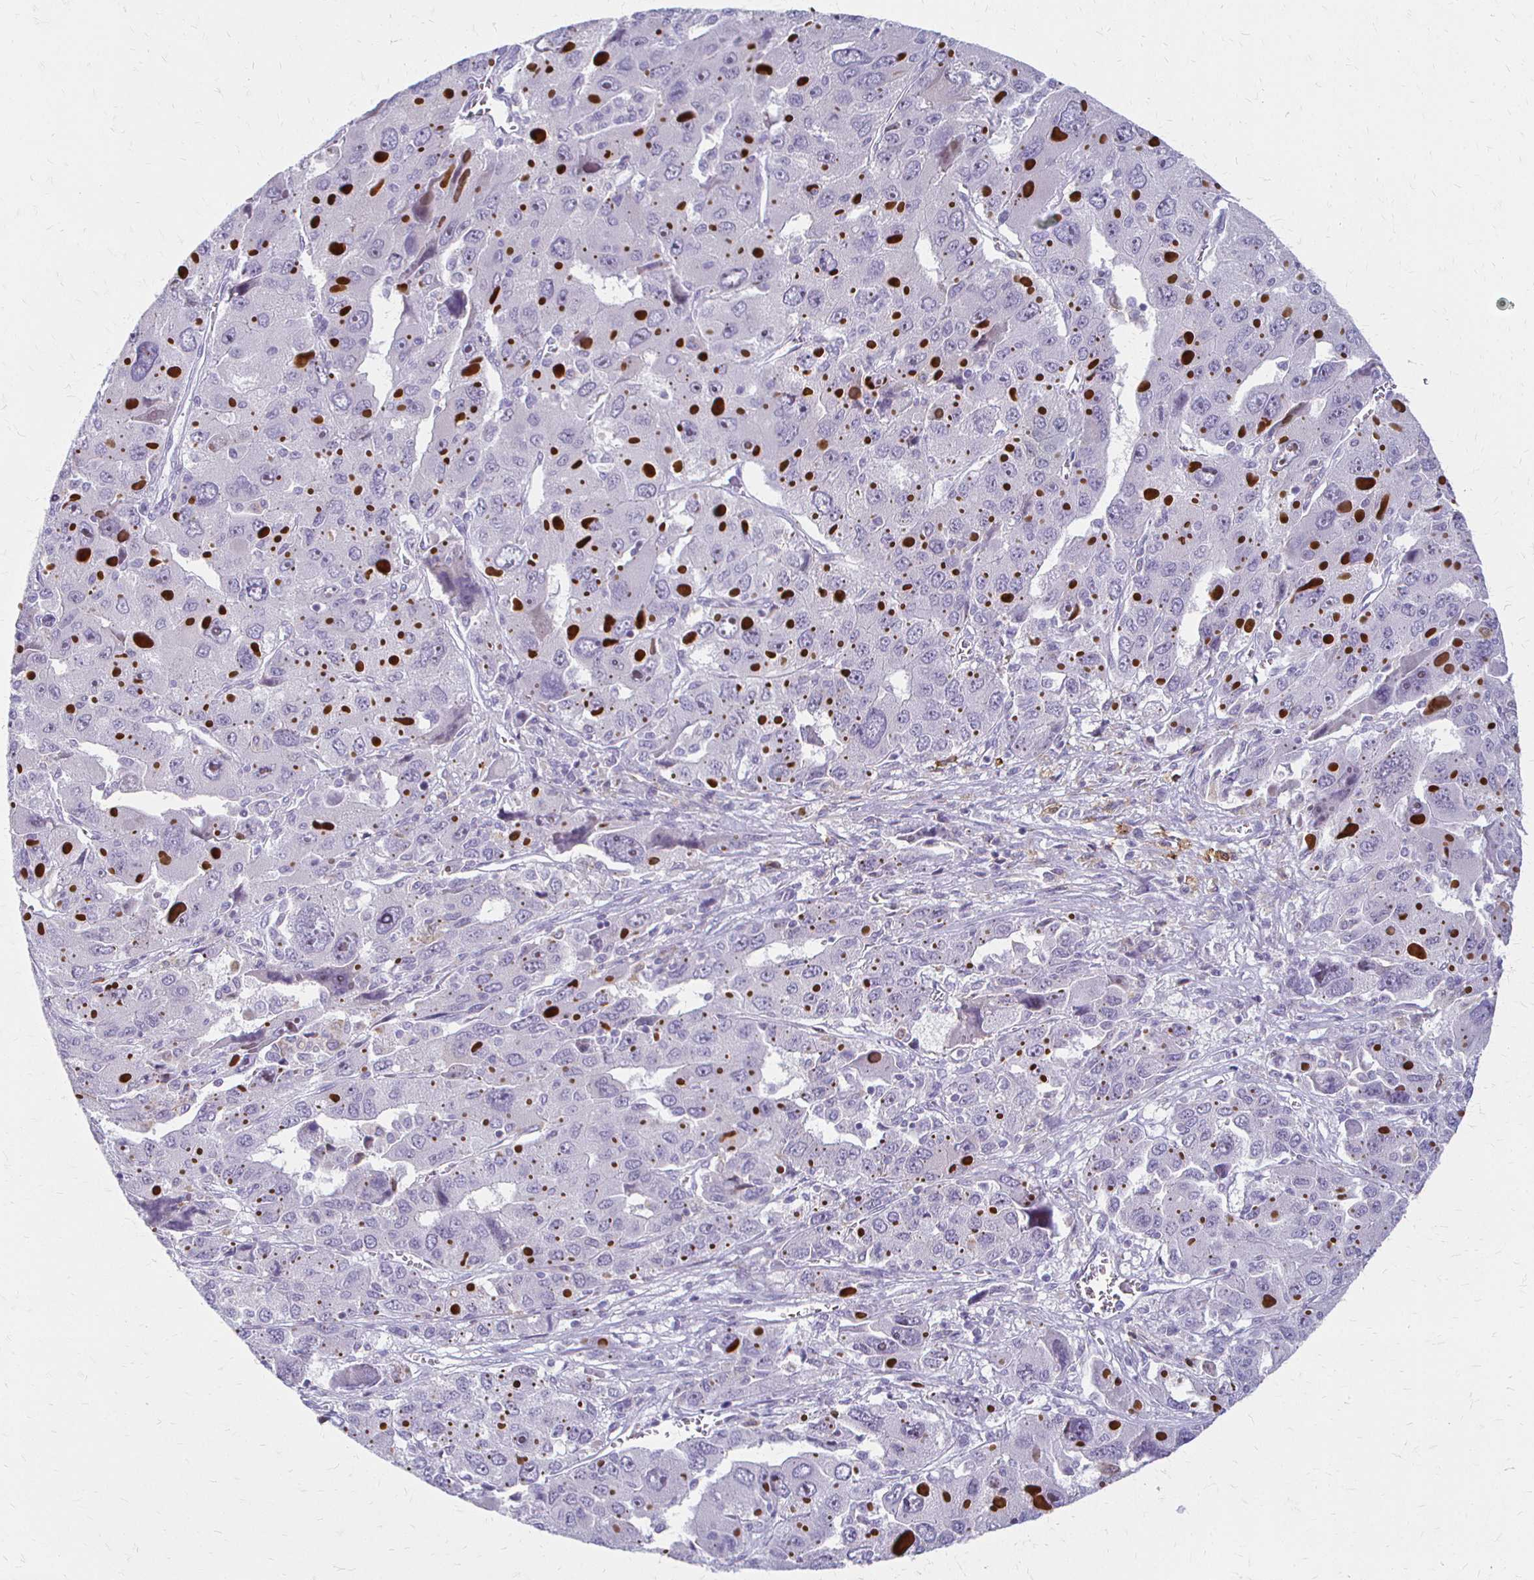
{"staining": {"intensity": "negative", "quantity": "none", "location": "none"}, "tissue": "liver cancer", "cell_type": "Tumor cells", "image_type": "cancer", "snomed": [{"axis": "morphology", "description": "Carcinoma, Hepatocellular, NOS"}, {"axis": "topography", "description": "Liver"}], "caption": "Human hepatocellular carcinoma (liver) stained for a protein using IHC demonstrates no expression in tumor cells.", "gene": "ACP5", "patient": {"sex": "female", "age": 41}}